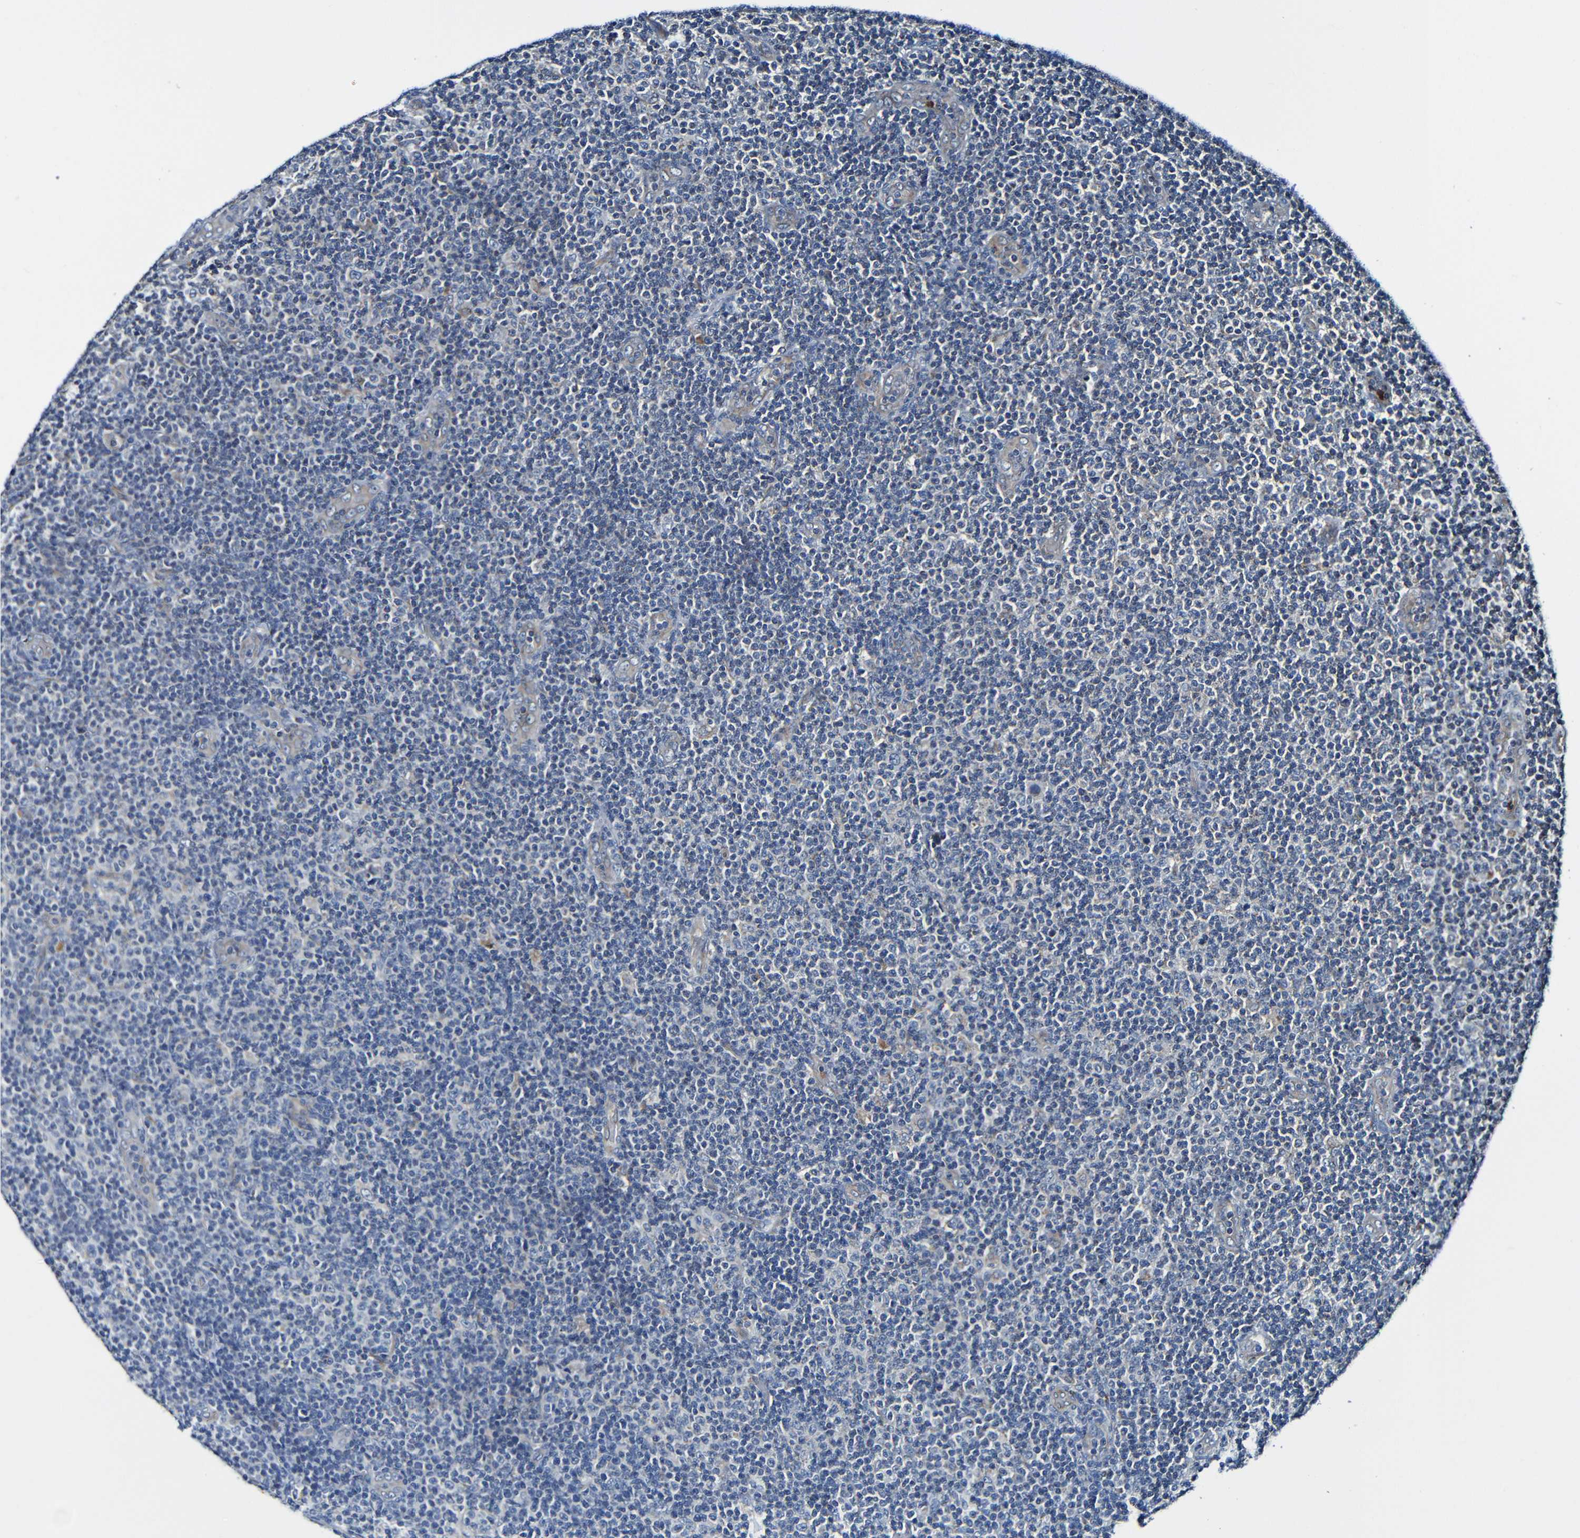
{"staining": {"intensity": "negative", "quantity": "none", "location": "none"}, "tissue": "lymphoma", "cell_type": "Tumor cells", "image_type": "cancer", "snomed": [{"axis": "morphology", "description": "Malignant lymphoma, non-Hodgkin's type, Low grade"}, {"axis": "topography", "description": "Lymph node"}], "caption": "Lymphoma was stained to show a protein in brown. There is no significant staining in tumor cells.", "gene": "ADAM15", "patient": {"sex": "male", "age": 83}}